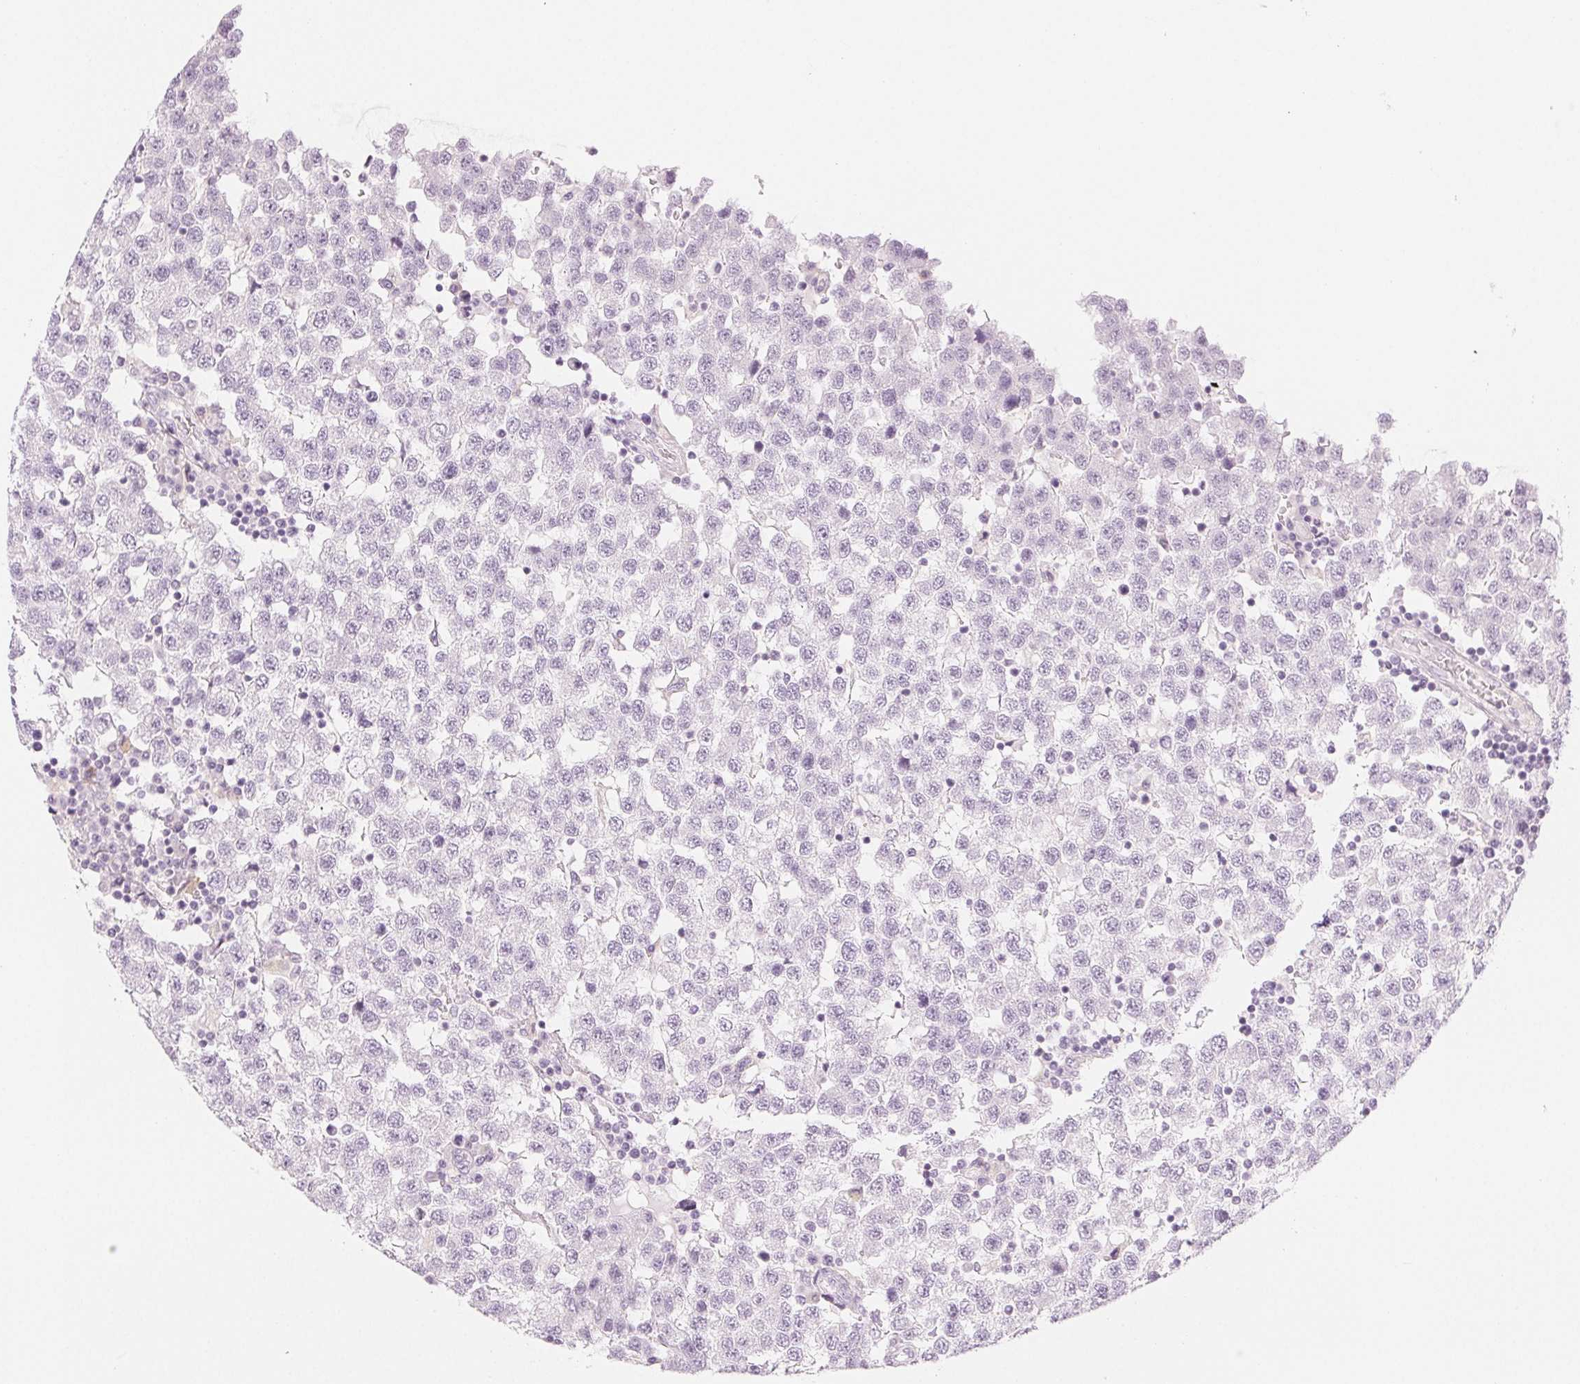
{"staining": {"intensity": "negative", "quantity": "none", "location": "none"}, "tissue": "testis cancer", "cell_type": "Tumor cells", "image_type": "cancer", "snomed": [{"axis": "morphology", "description": "Seminoma, NOS"}, {"axis": "topography", "description": "Testis"}], "caption": "The IHC image has no significant staining in tumor cells of testis cancer tissue. Nuclei are stained in blue.", "gene": "SLC5A2", "patient": {"sex": "male", "age": 34}}